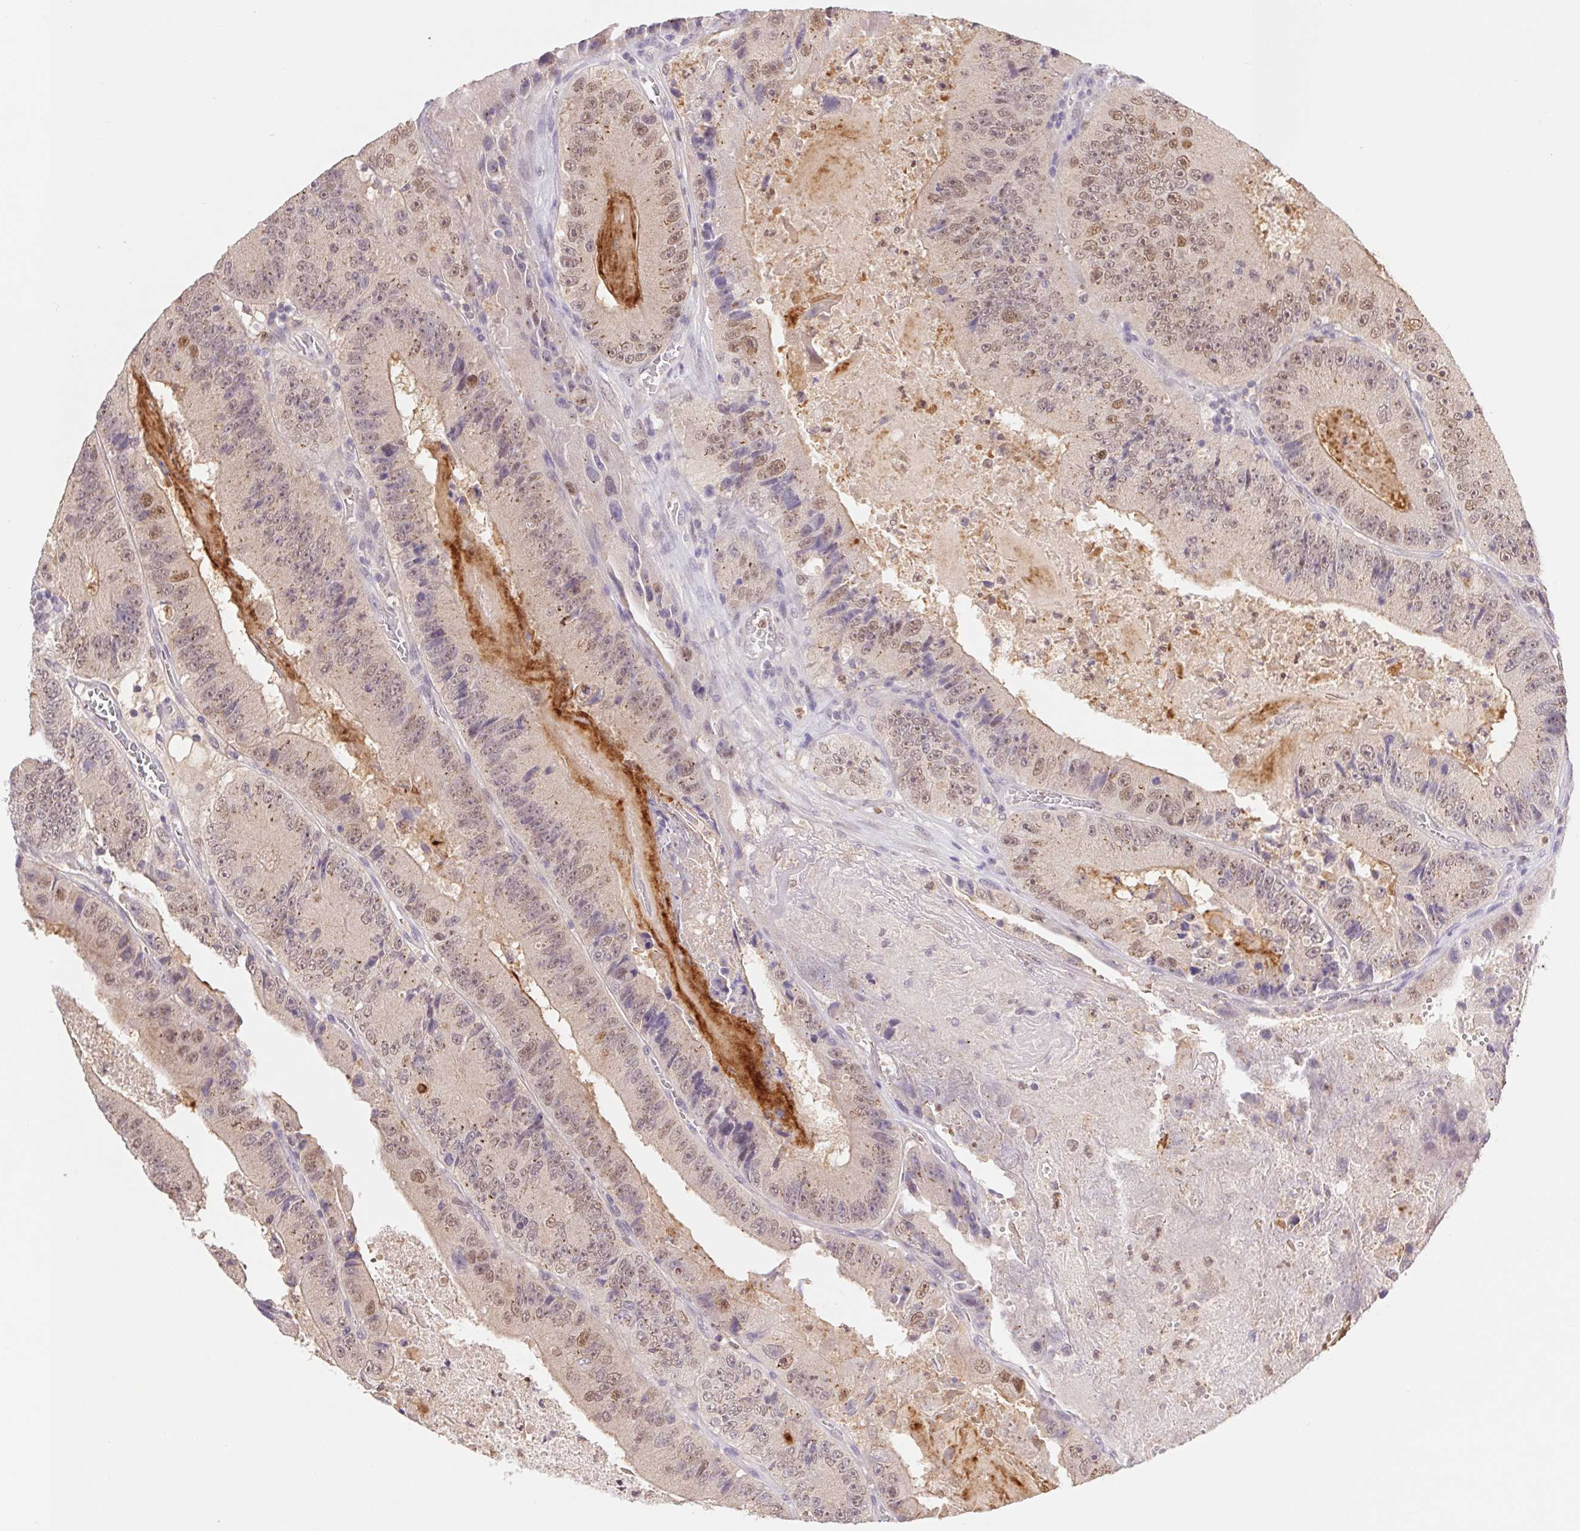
{"staining": {"intensity": "moderate", "quantity": "25%-75%", "location": "nuclear"}, "tissue": "colorectal cancer", "cell_type": "Tumor cells", "image_type": "cancer", "snomed": [{"axis": "morphology", "description": "Adenocarcinoma, NOS"}, {"axis": "topography", "description": "Colon"}], "caption": "IHC of adenocarcinoma (colorectal) exhibits medium levels of moderate nuclear expression in approximately 25%-75% of tumor cells.", "gene": "L3MBTL4", "patient": {"sex": "female", "age": 86}}